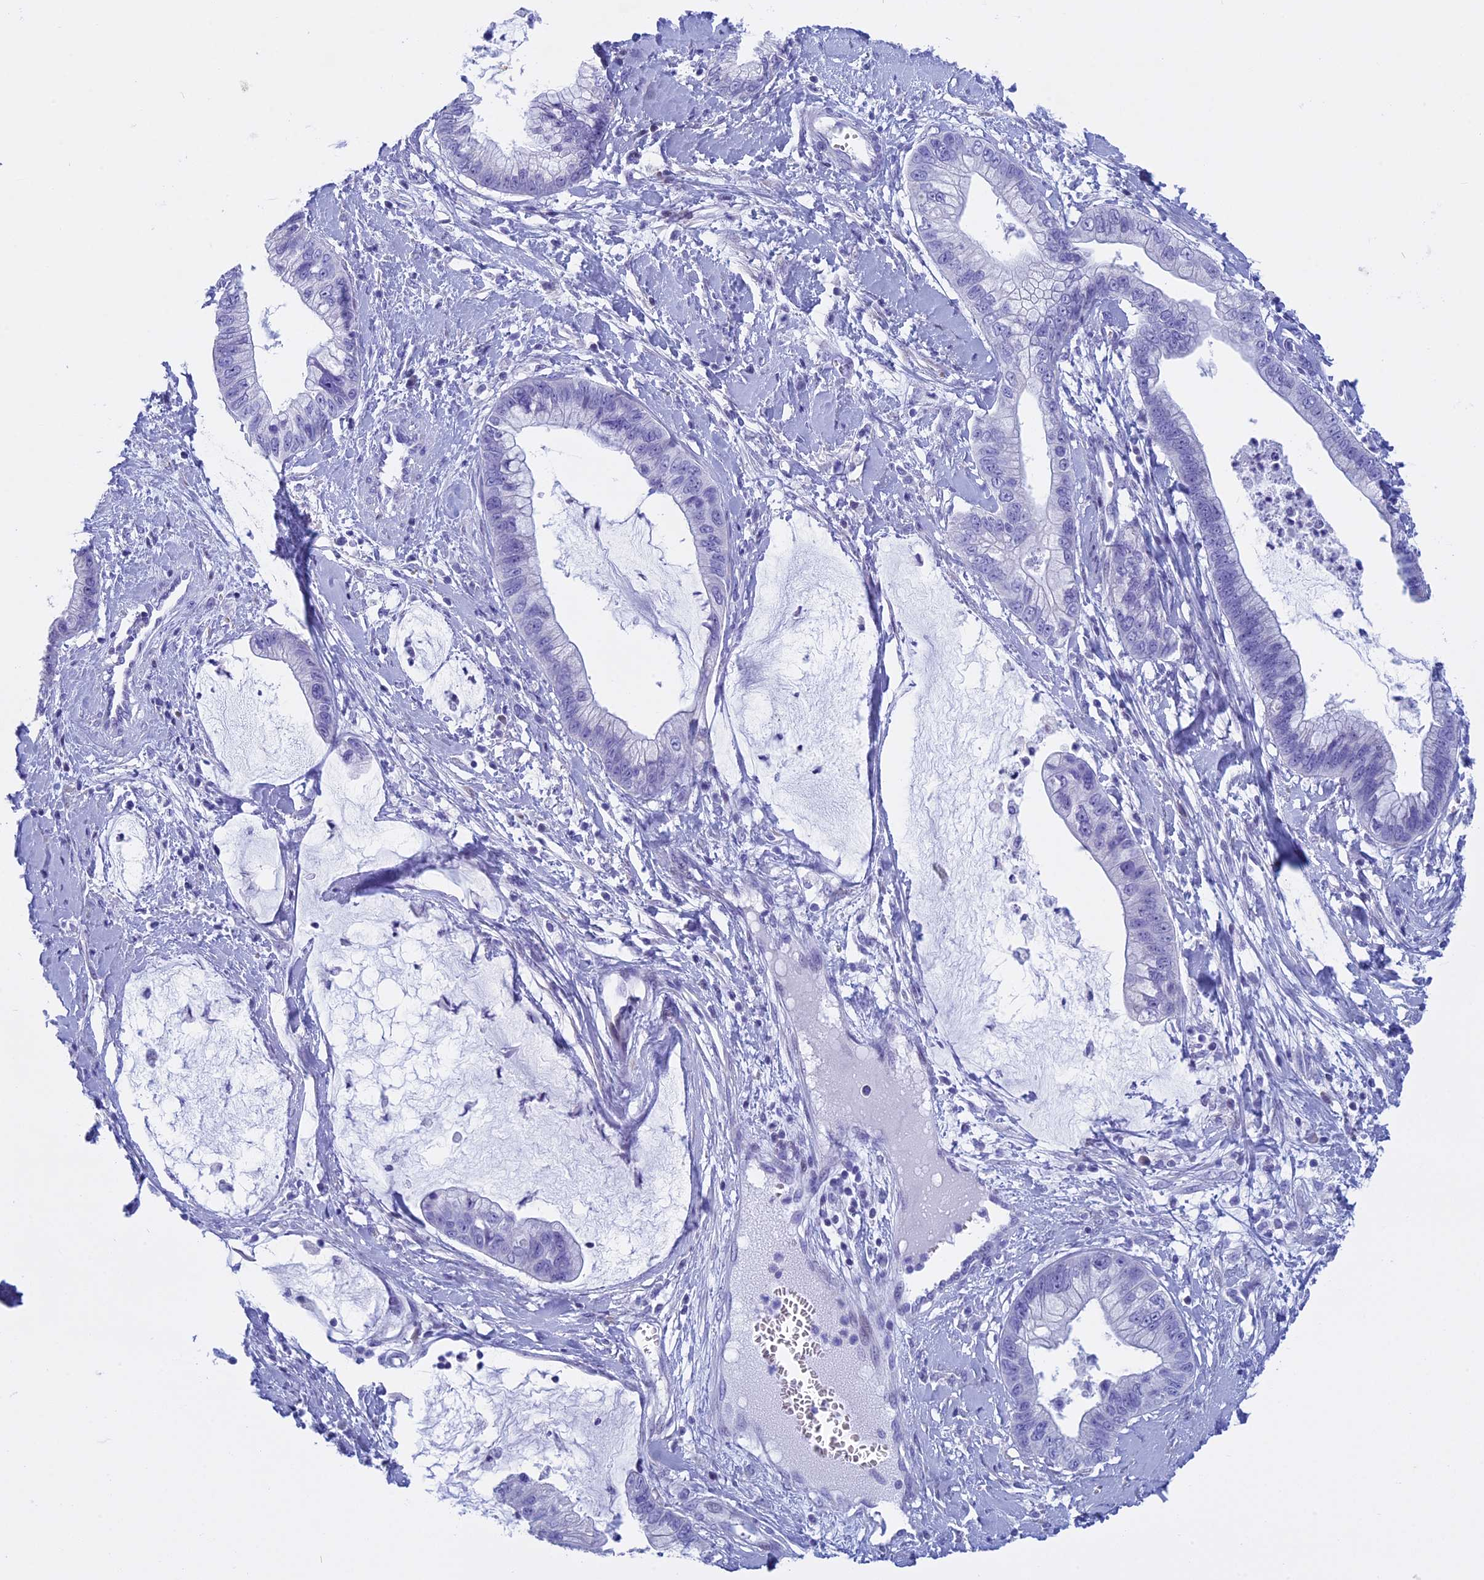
{"staining": {"intensity": "negative", "quantity": "none", "location": "none"}, "tissue": "cervical cancer", "cell_type": "Tumor cells", "image_type": "cancer", "snomed": [{"axis": "morphology", "description": "Adenocarcinoma, NOS"}, {"axis": "topography", "description": "Cervix"}], "caption": "Protein analysis of cervical cancer (adenocarcinoma) demonstrates no significant staining in tumor cells.", "gene": "KCTD21", "patient": {"sex": "female", "age": 44}}